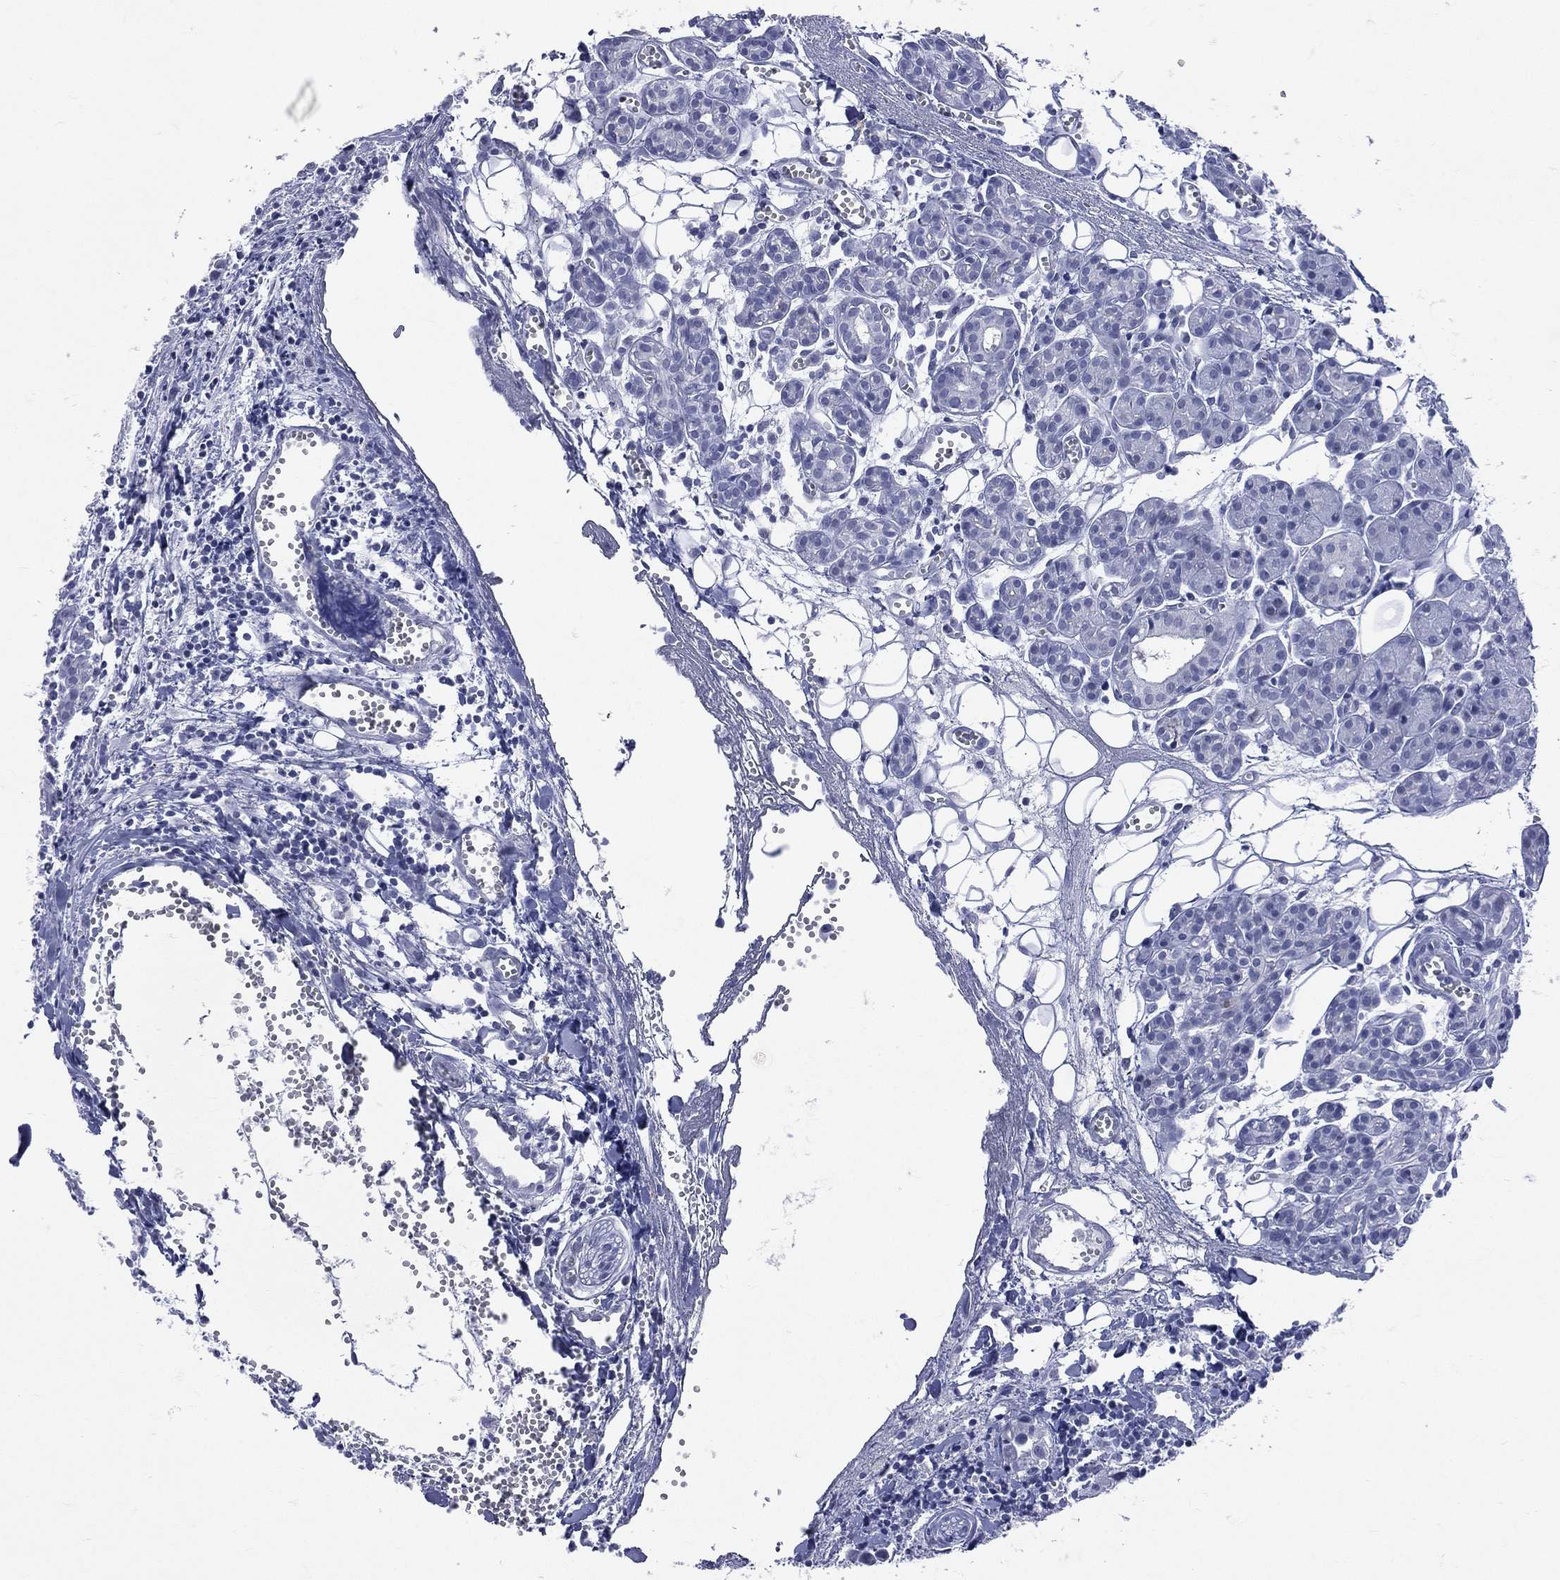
{"staining": {"intensity": "negative", "quantity": "none", "location": "none"}, "tissue": "head and neck cancer", "cell_type": "Tumor cells", "image_type": "cancer", "snomed": [{"axis": "morphology", "description": "Adenocarcinoma, NOS"}, {"axis": "topography", "description": "Head-Neck"}], "caption": "Head and neck adenocarcinoma was stained to show a protein in brown. There is no significant expression in tumor cells.", "gene": "MLLT10", "patient": {"sex": "male", "age": 76}}